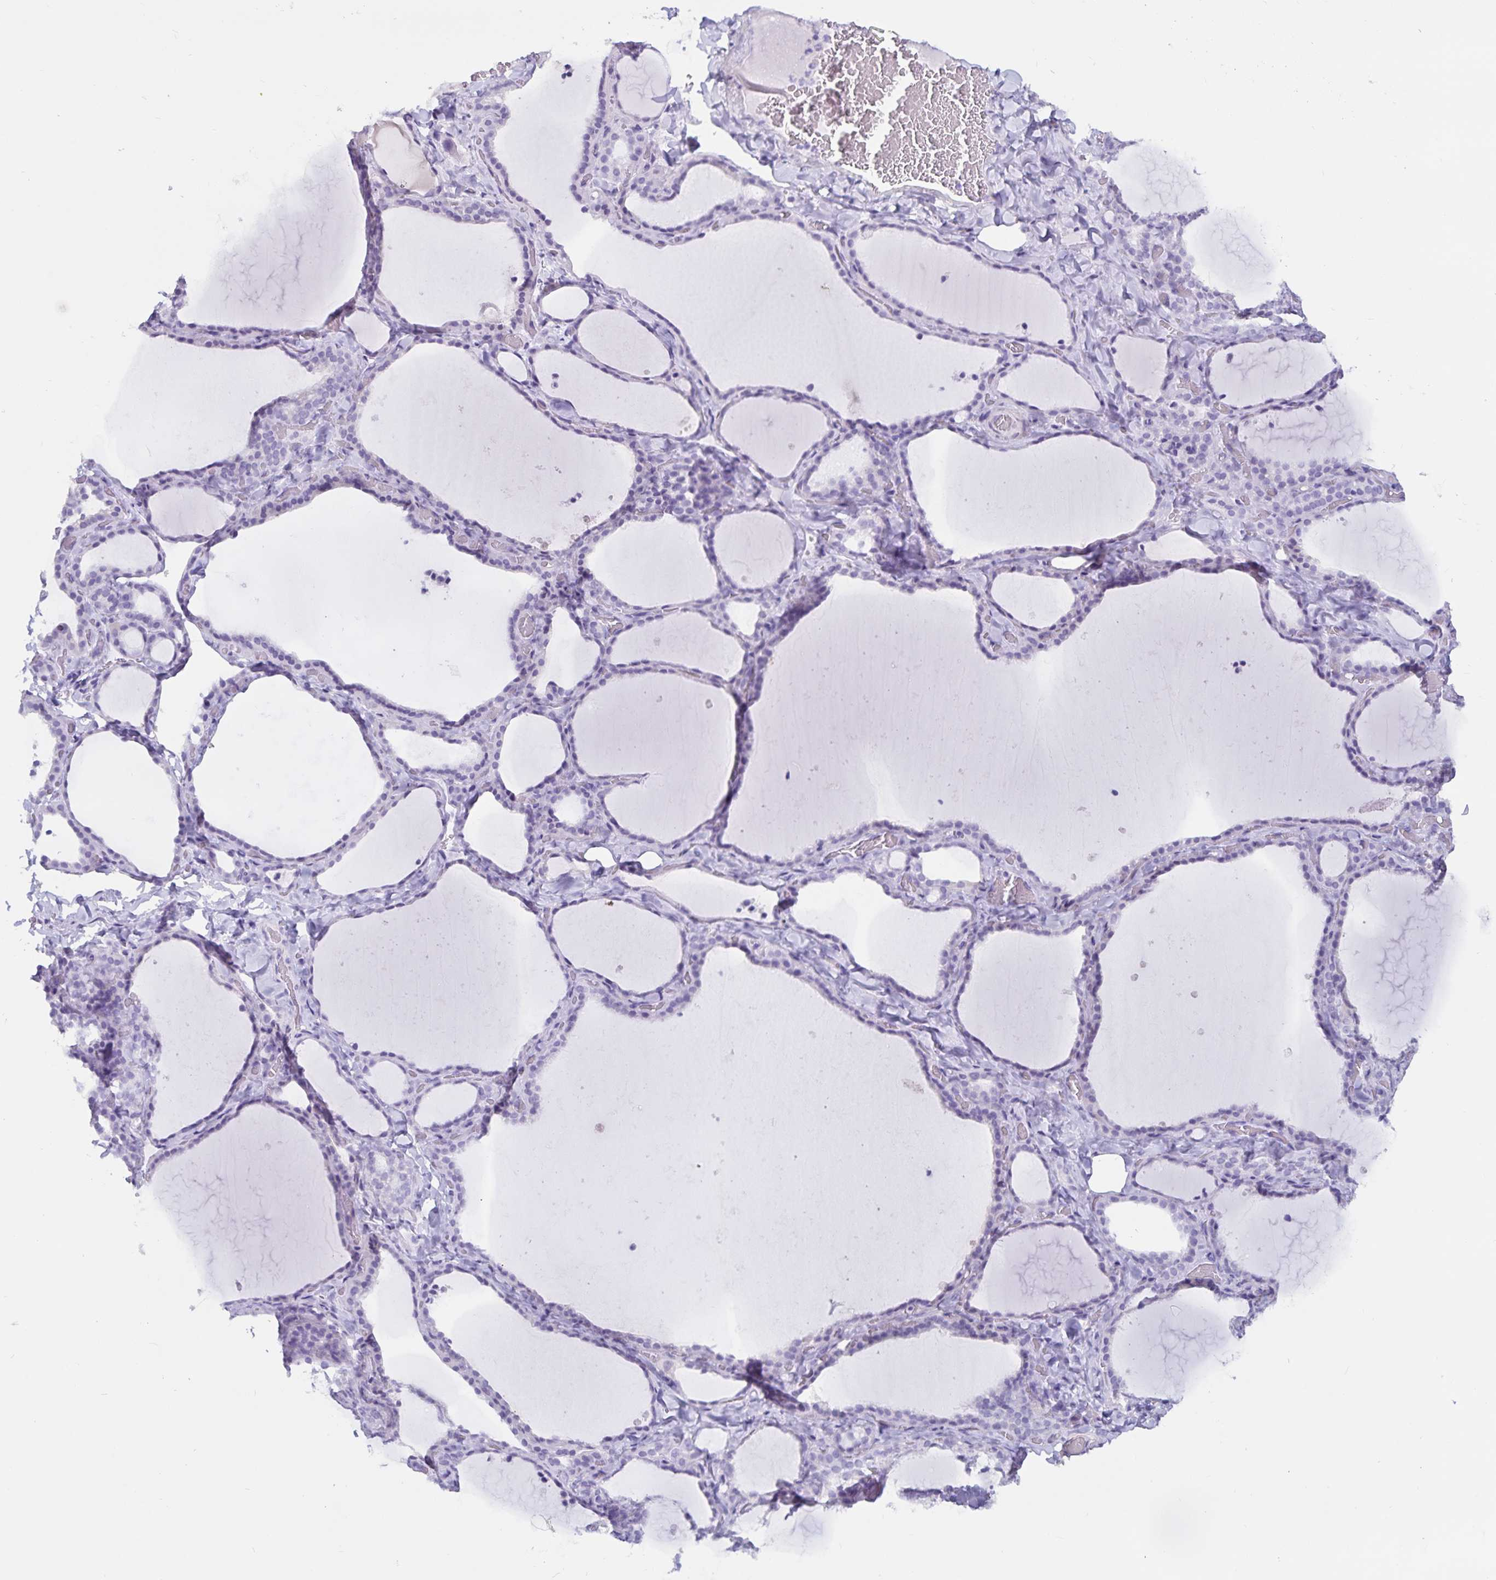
{"staining": {"intensity": "negative", "quantity": "none", "location": "none"}, "tissue": "thyroid gland", "cell_type": "Glandular cells", "image_type": "normal", "snomed": [{"axis": "morphology", "description": "Normal tissue, NOS"}, {"axis": "topography", "description": "Thyroid gland"}], "caption": "IHC of unremarkable human thyroid gland demonstrates no expression in glandular cells.", "gene": "GPR137", "patient": {"sex": "female", "age": 22}}